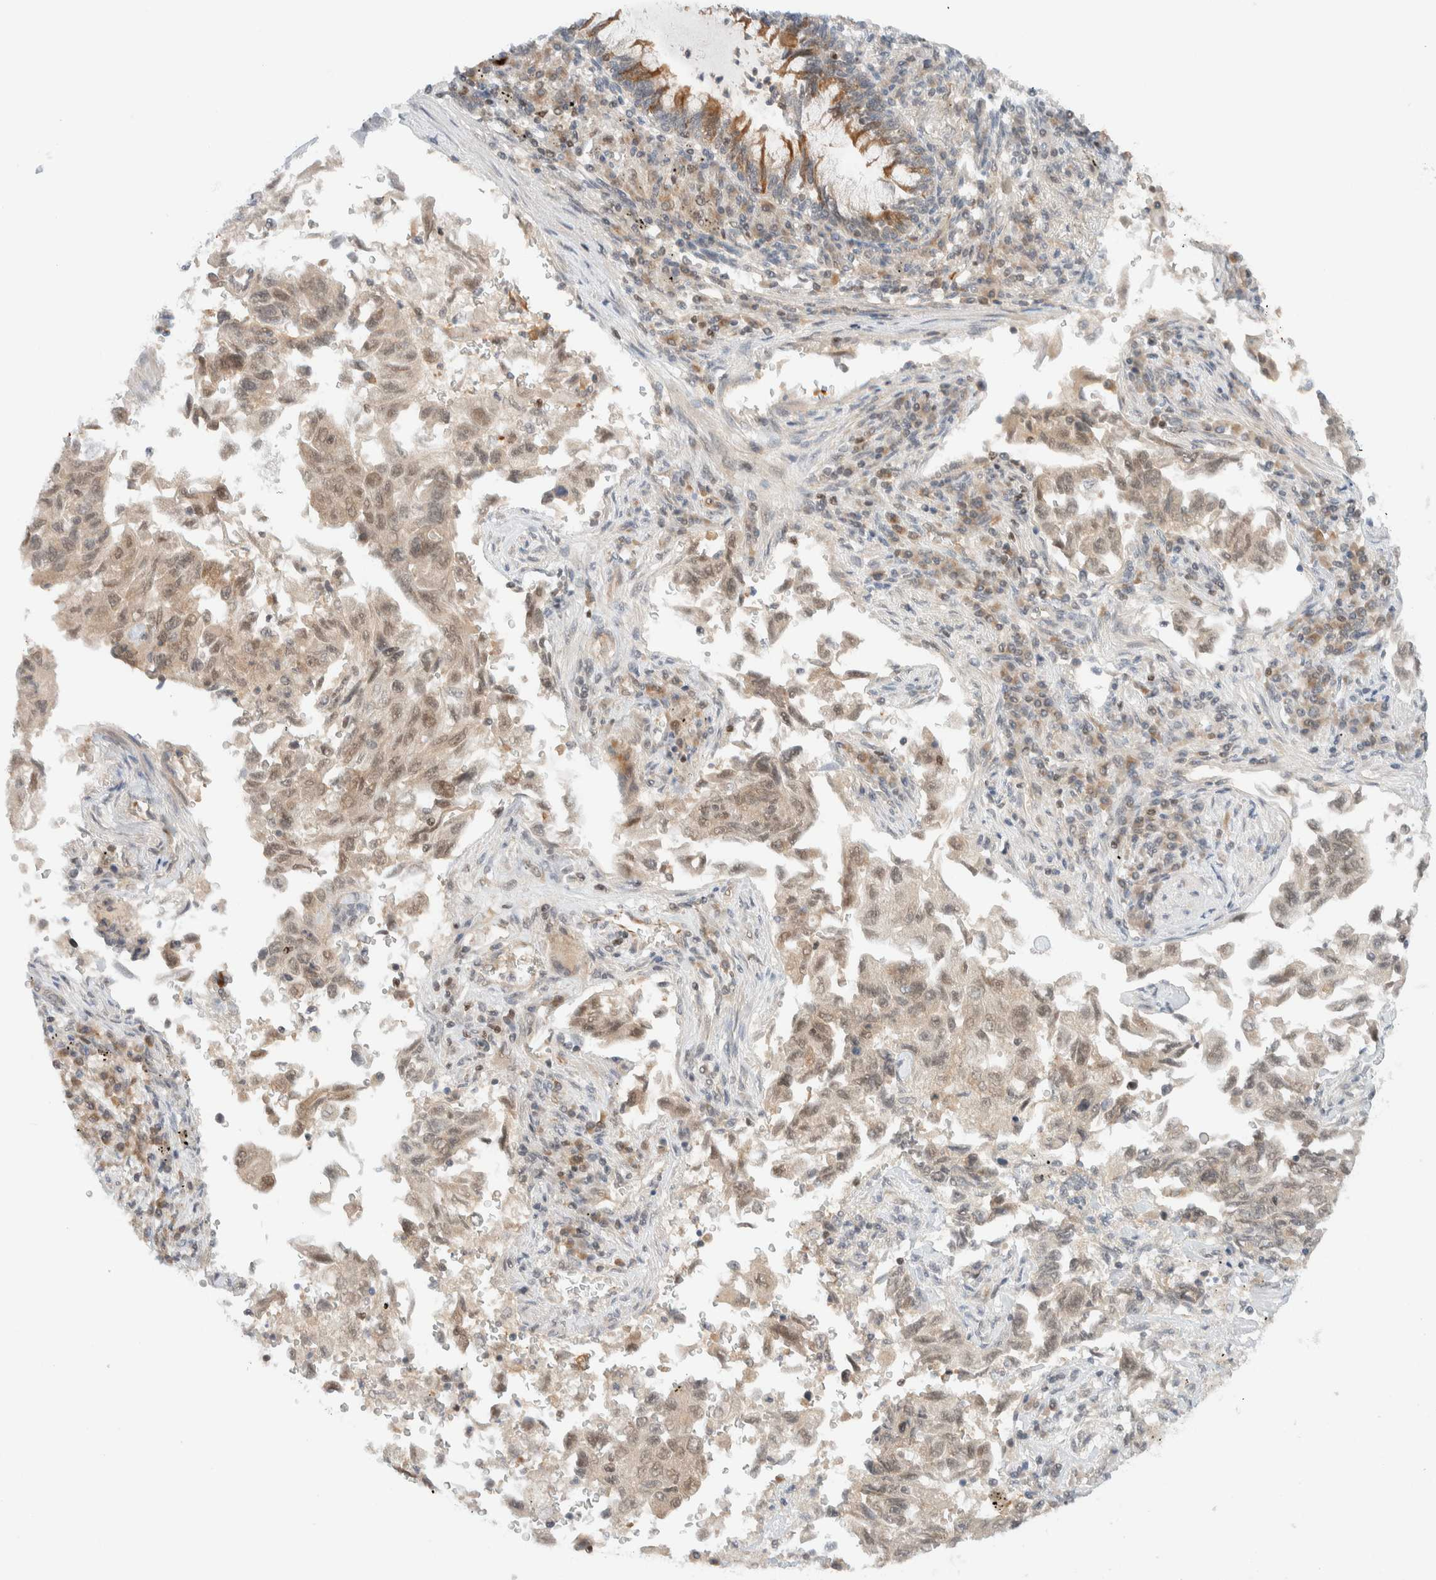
{"staining": {"intensity": "weak", "quantity": ">75%", "location": "cytoplasmic/membranous,nuclear"}, "tissue": "lung cancer", "cell_type": "Tumor cells", "image_type": "cancer", "snomed": [{"axis": "morphology", "description": "Adenocarcinoma, NOS"}, {"axis": "topography", "description": "Lung"}], "caption": "Immunohistochemical staining of lung cancer displays low levels of weak cytoplasmic/membranous and nuclear protein positivity in about >75% of tumor cells.", "gene": "C8orf76", "patient": {"sex": "female", "age": 51}}